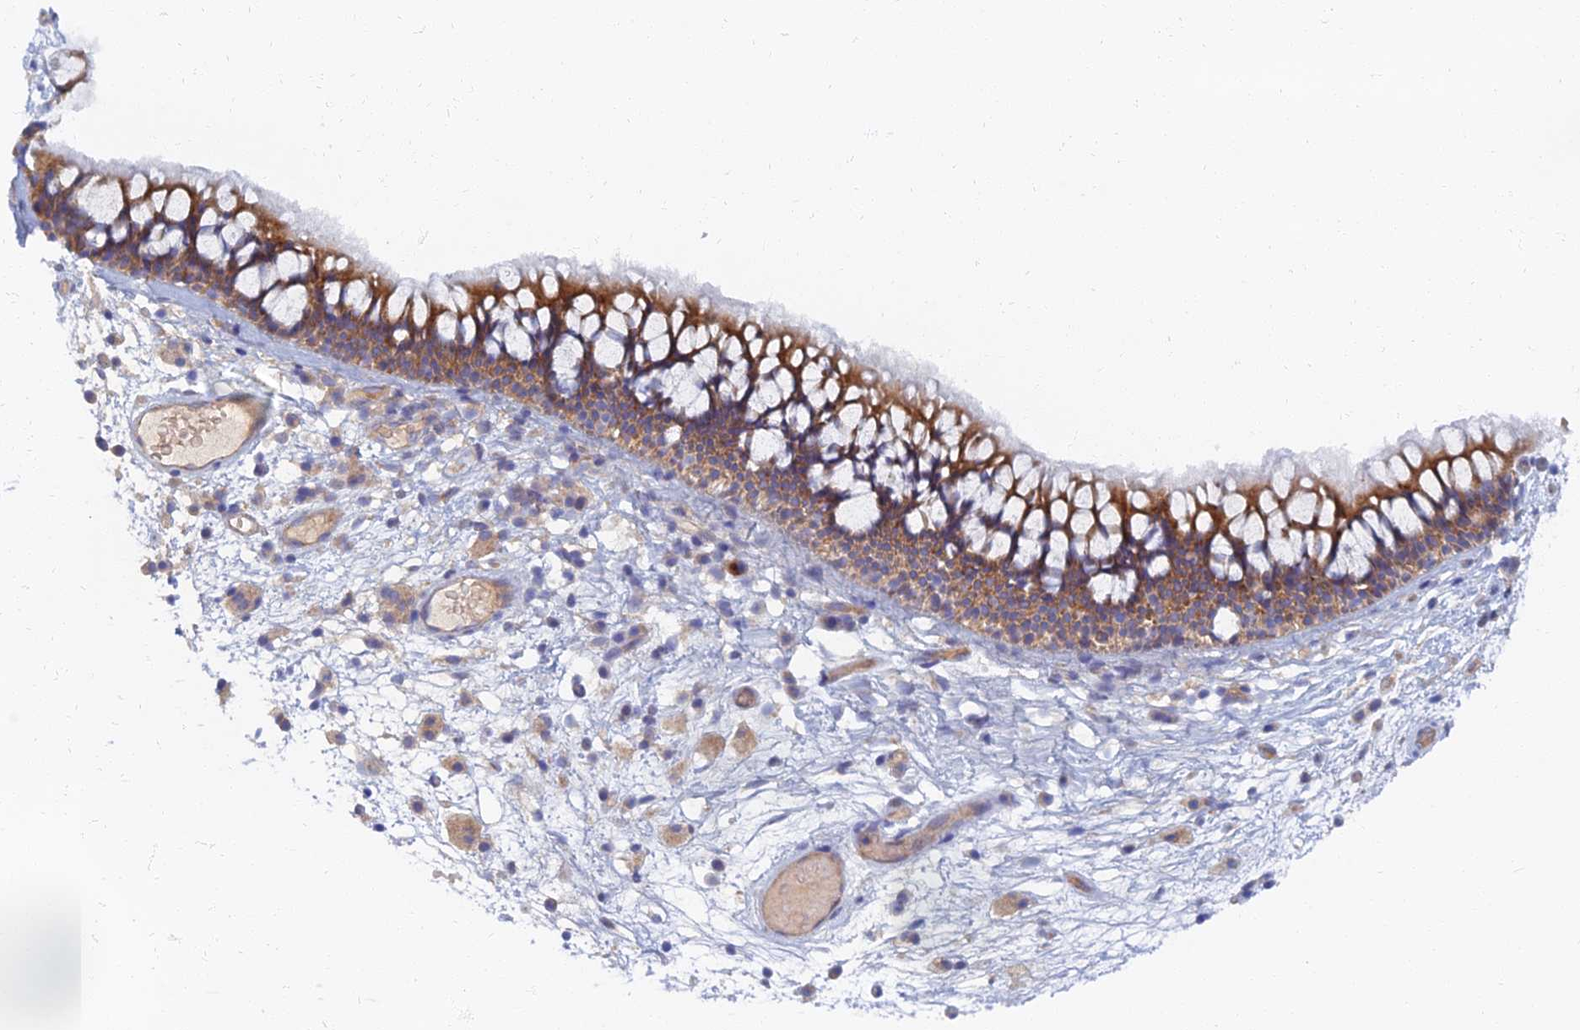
{"staining": {"intensity": "moderate", "quantity": ">75%", "location": "cytoplasmic/membranous"}, "tissue": "nasopharynx", "cell_type": "Respiratory epithelial cells", "image_type": "normal", "snomed": [{"axis": "morphology", "description": "Normal tissue, NOS"}, {"axis": "morphology", "description": "Inflammation, NOS"}, {"axis": "morphology", "description": "Malignant melanoma, Metastatic site"}, {"axis": "topography", "description": "Nasopharynx"}], "caption": "Normal nasopharynx was stained to show a protein in brown. There is medium levels of moderate cytoplasmic/membranous staining in approximately >75% of respiratory epithelial cells.", "gene": "TMEM44", "patient": {"sex": "male", "age": 70}}